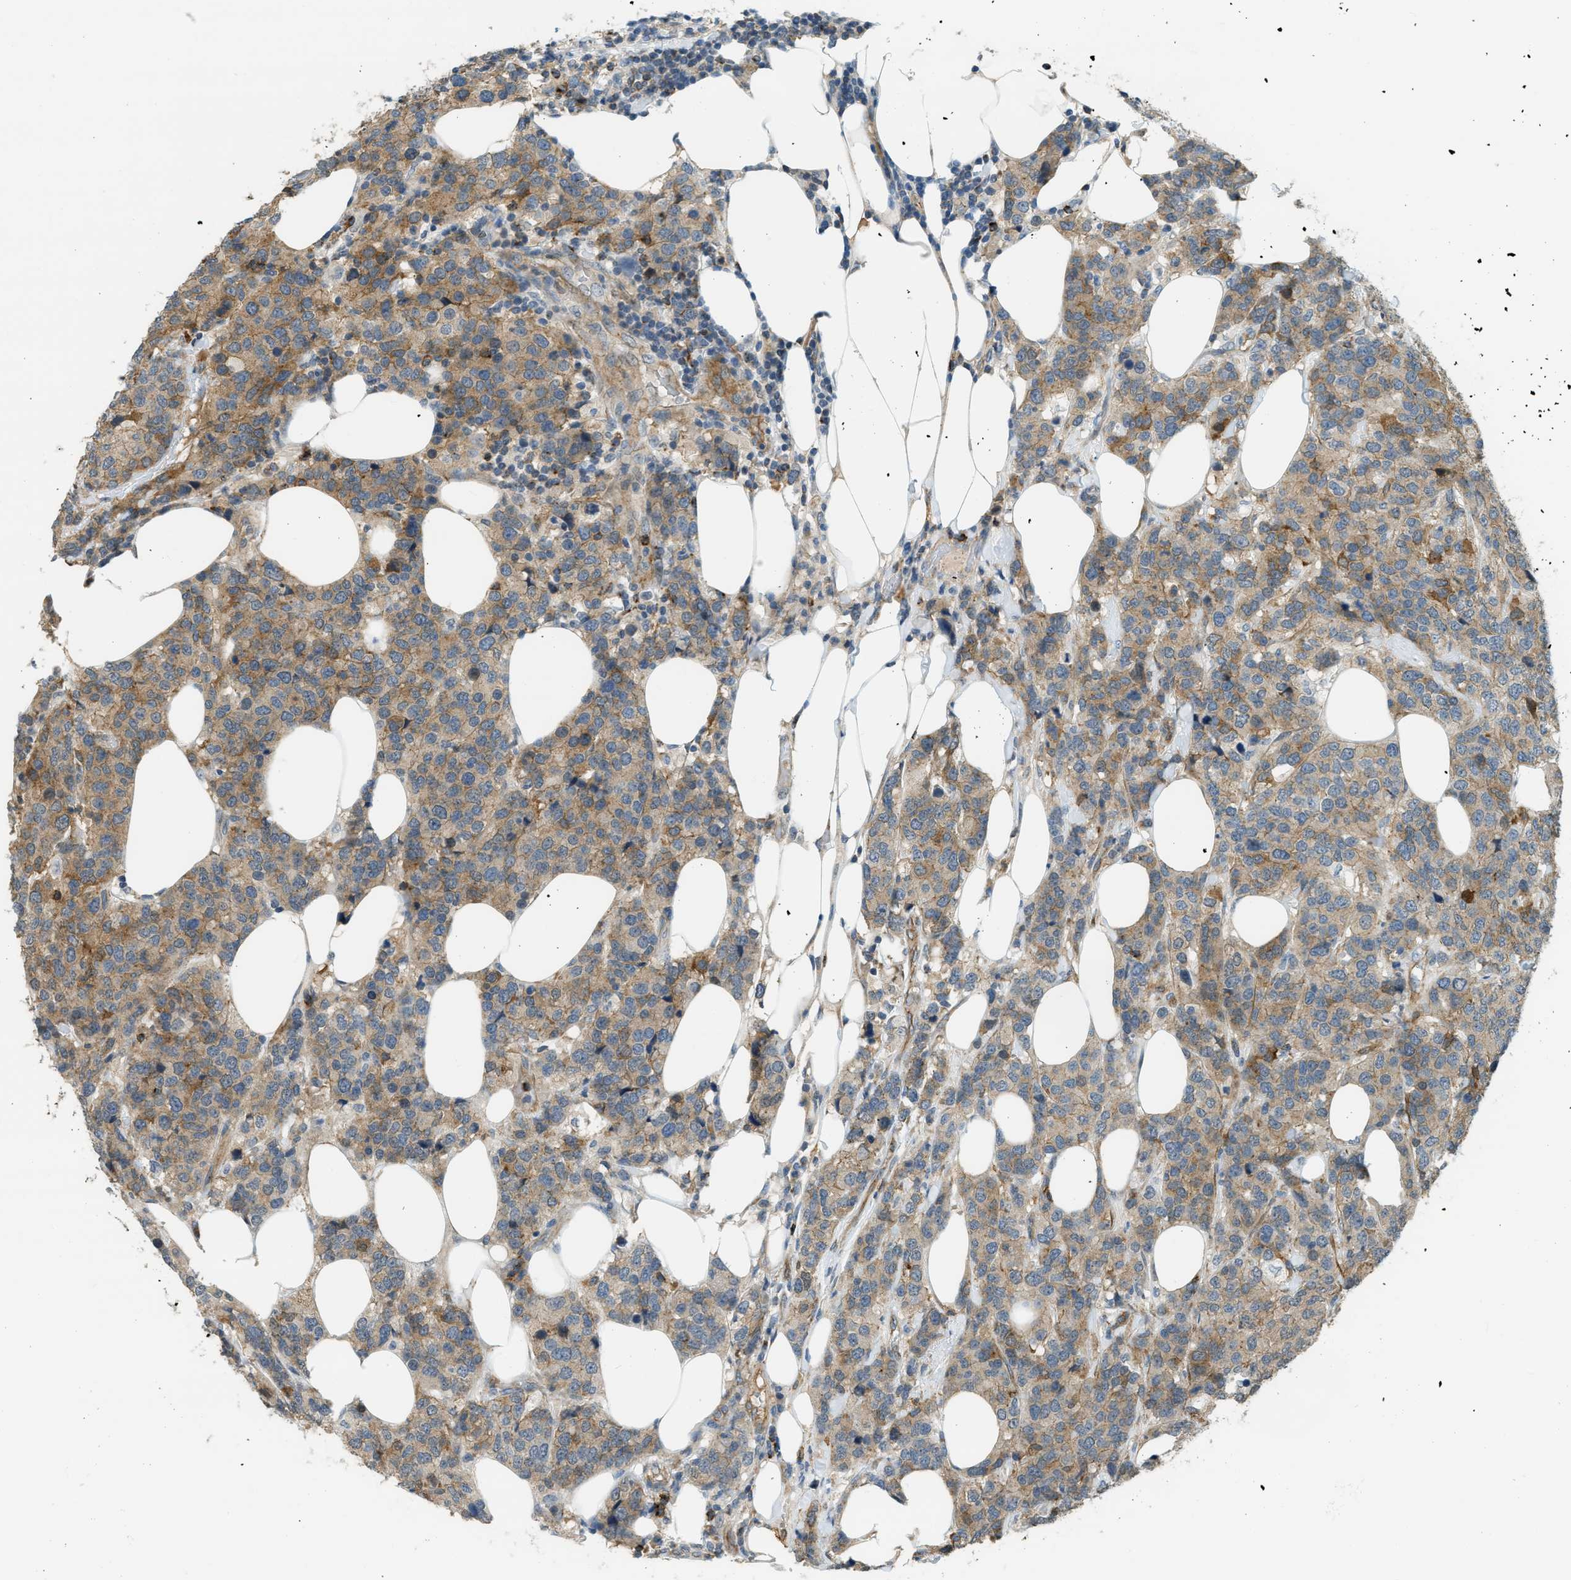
{"staining": {"intensity": "moderate", "quantity": ">75%", "location": "cytoplasmic/membranous"}, "tissue": "breast cancer", "cell_type": "Tumor cells", "image_type": "cancer", "snomed": [{"axis": "morphology", "description": "Lobular carcinoma"}, {"axis": "topography", "description": "Breast"}], "caption": "High-power microscopy captured an immunohistochemistry image of breast cancer, revealing moderate cytoplasmic/membranous positivity in approximately >75% of tumor cells. The staining is performed using DAB (3,3'-diaminobenzidine) brown chromogen to label protein expression. The nuclei are counter-stained blue using hematoxylin.", "gene": "KIAA1671", "patient": {"sex": "female", "age": 59}}